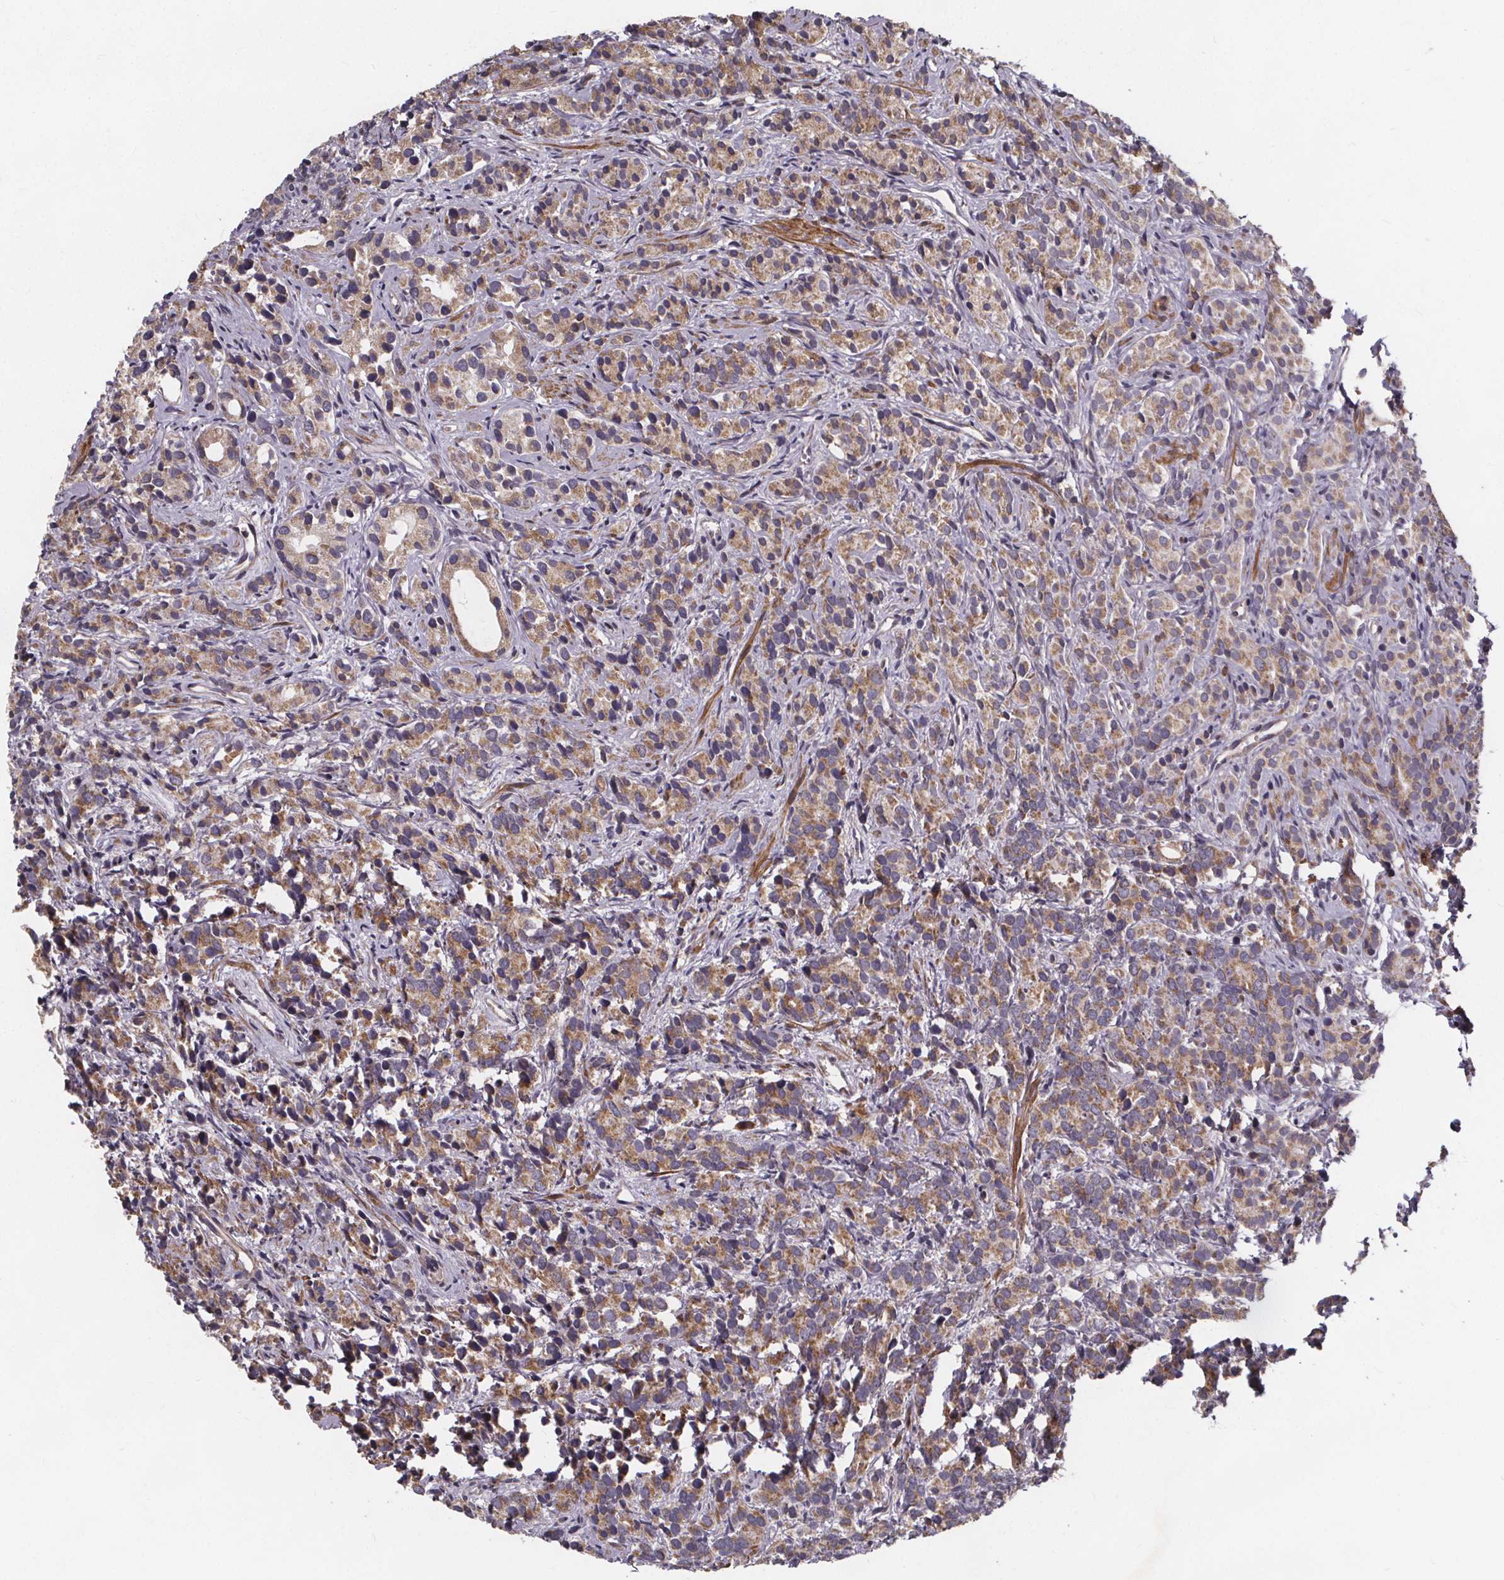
{"staining": {"intensity": "moderate", "quantity": ">75%", "location": "cytoplasmic/membranous"}, "tissue": "prostate cancer", "cell_type": "Tumor cells", "image_type": "cancer", "snomed": [{"axis": "morphology", "description": "Adenocarcinoma, High grade"}, {"axis": "topography", "description": "Prostate"}], "caption": "An immunohistochemistry (IHC) micrograph of tumor tissue is shown. Protein staining in brown highlights moderate cytoplasmic/membranous positivity in high-grade adenocarcinoma (prostate) within tumor cells.", "gene": "YME1L1", "patient": {"sex": "male", "age": 84}}